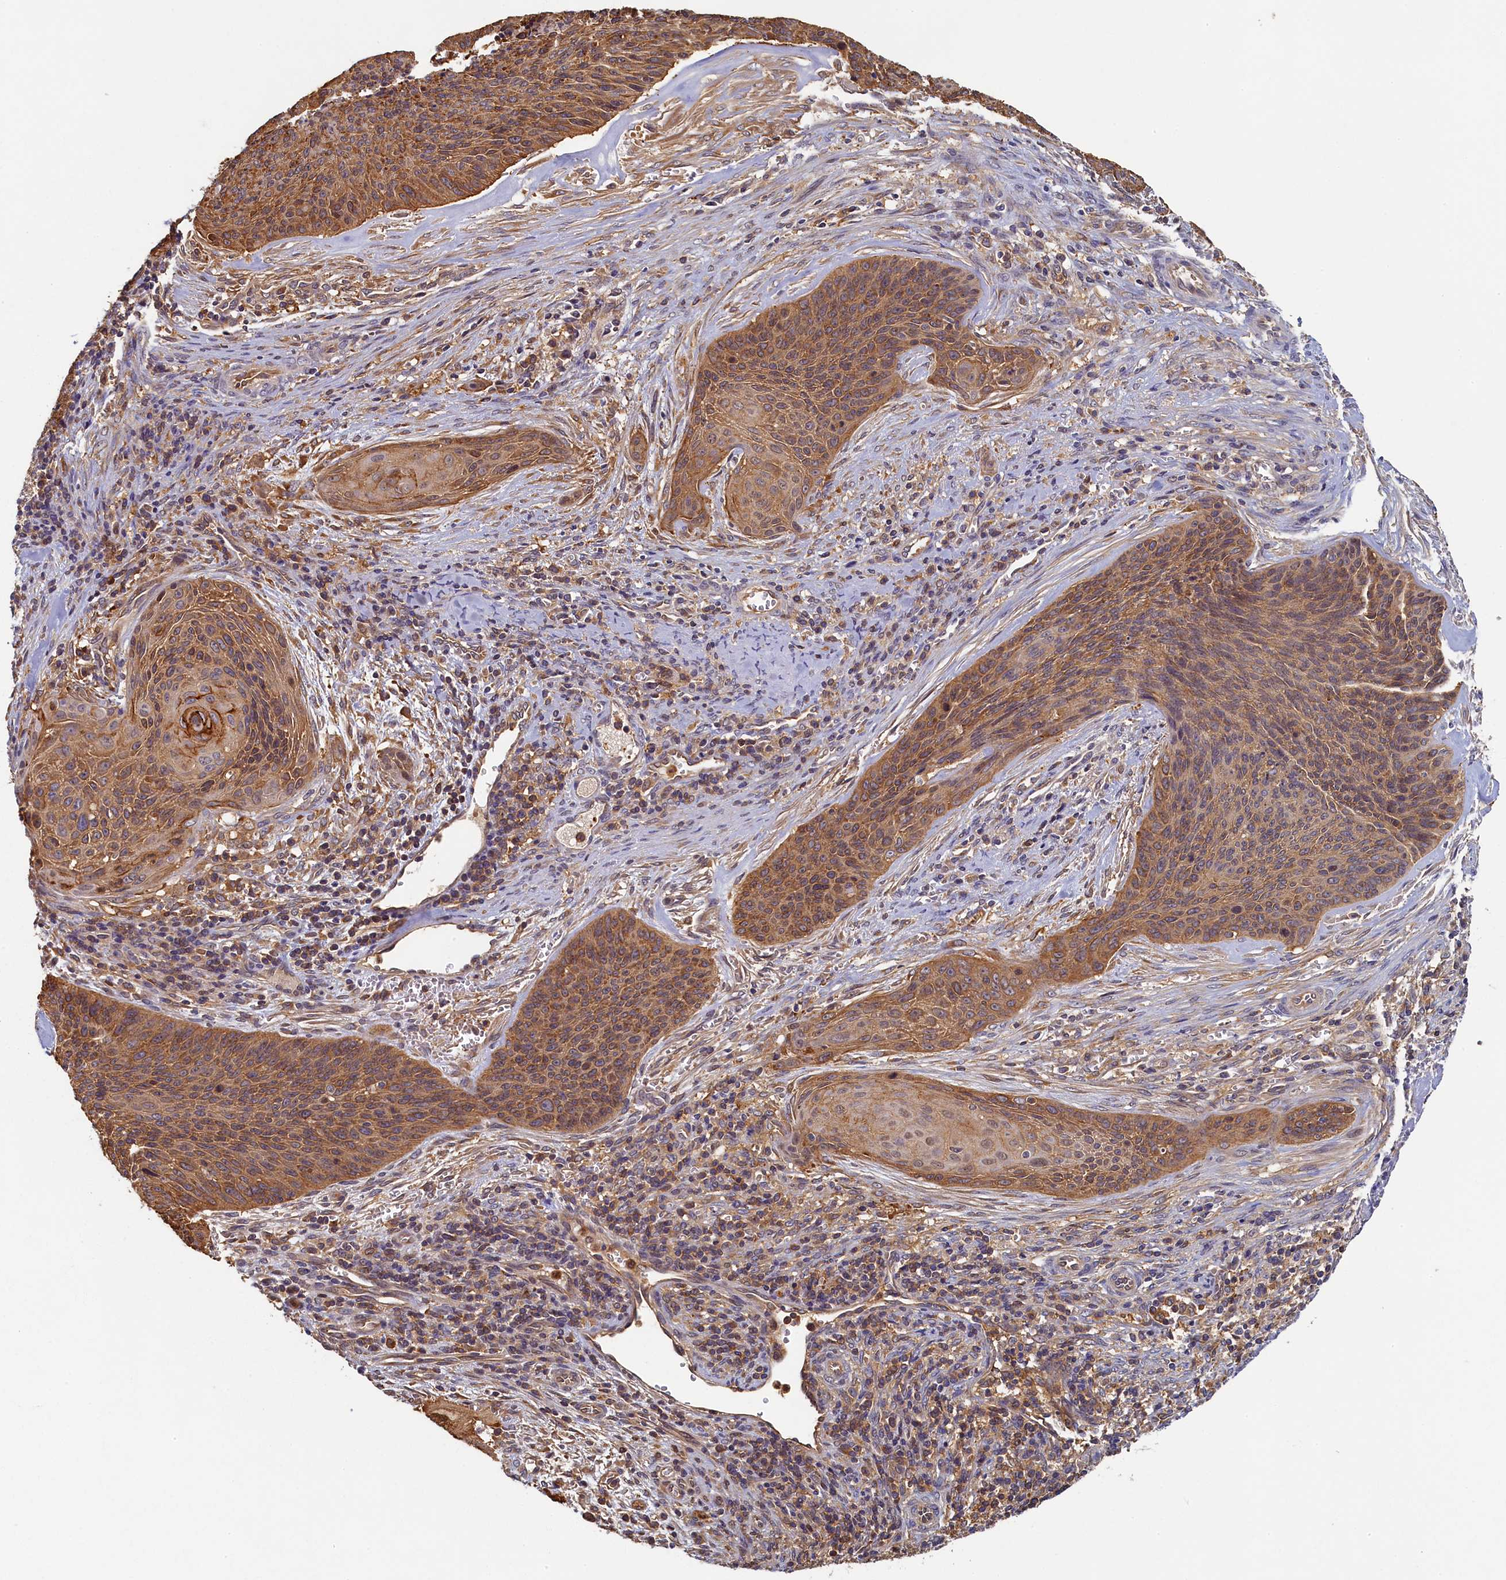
{"staining": {"intensity": "moderate", "quantity": ">75%", "location": "cytoplasmic/membranous"}, "tissue": "cervical cancer", "cell_type": "Tumor cells", "image_type": "cancer", "snomed": [{"axis": "morphology", "description": "Squamous cell carcinoma, NOS"}, {"axis": "topography", "description": "Cervix"}], "caption": "Immunohistochemical staining of human cervical cancer exhibits moderate cytoplasmic/membranous protein staining in approximately >75% of tumor cells.", "gene": "TIMM8B", "patient": {"sex": "female", "age": 55}}